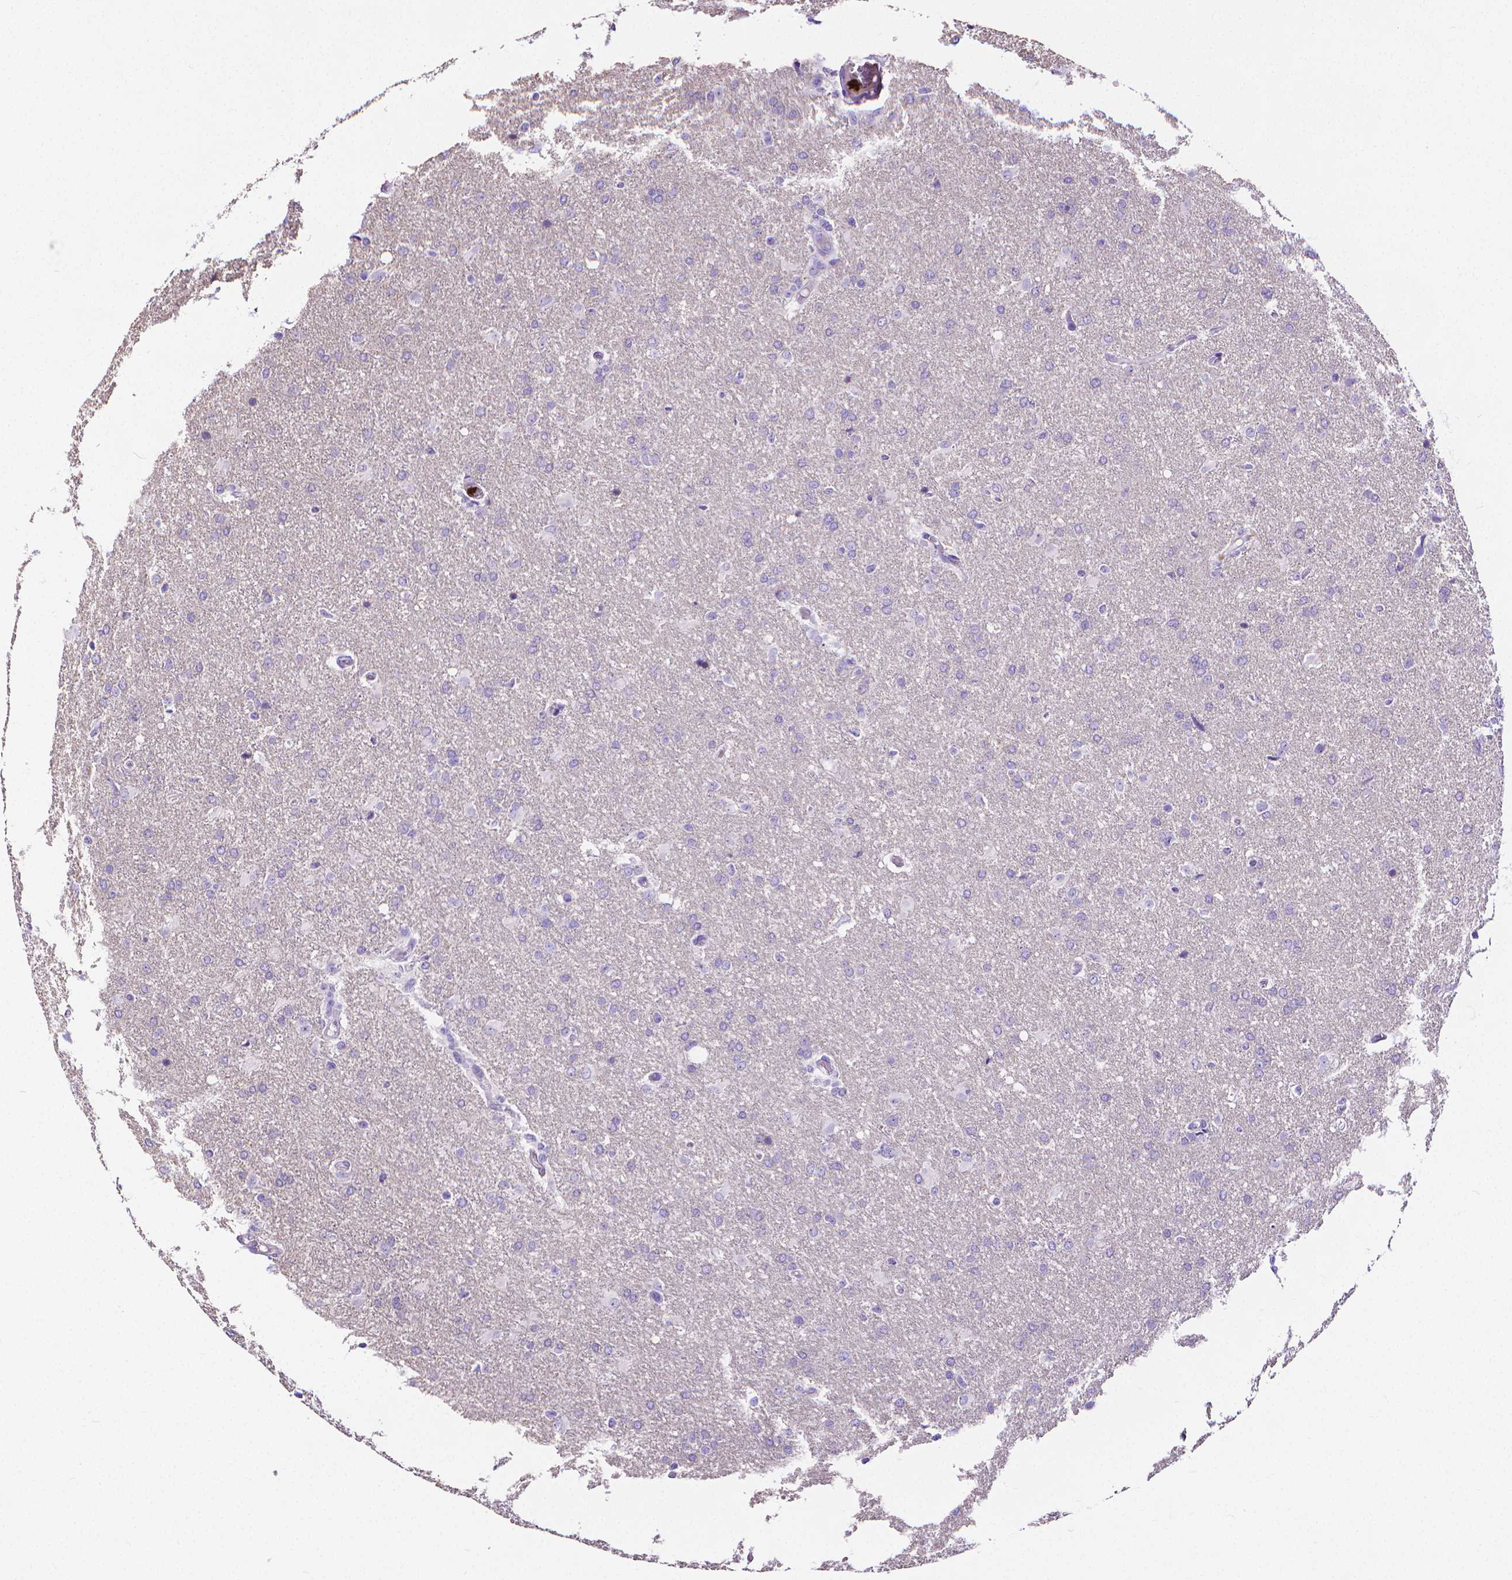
{"staining": {"intensity": "negative", "quantity": "none", "location": "none"}, "tissue": "glioma", "cell_type": "Tumor cells", "image_type": "cancer", "snomed": [{"axis": "morphology", "description": "Glioma, malignant, High grade"}, {"axis": "topography", "description": "Brain"}], "caption": "An image of glioma stained for a protein demonstrates no brown staining in tumor cells. The staining is performed using DAB brown chromogen with nuclei counter-stained in using hematoxylin.", "gene": "MMP9", "patient": {"sex": "male", "age": 68}}